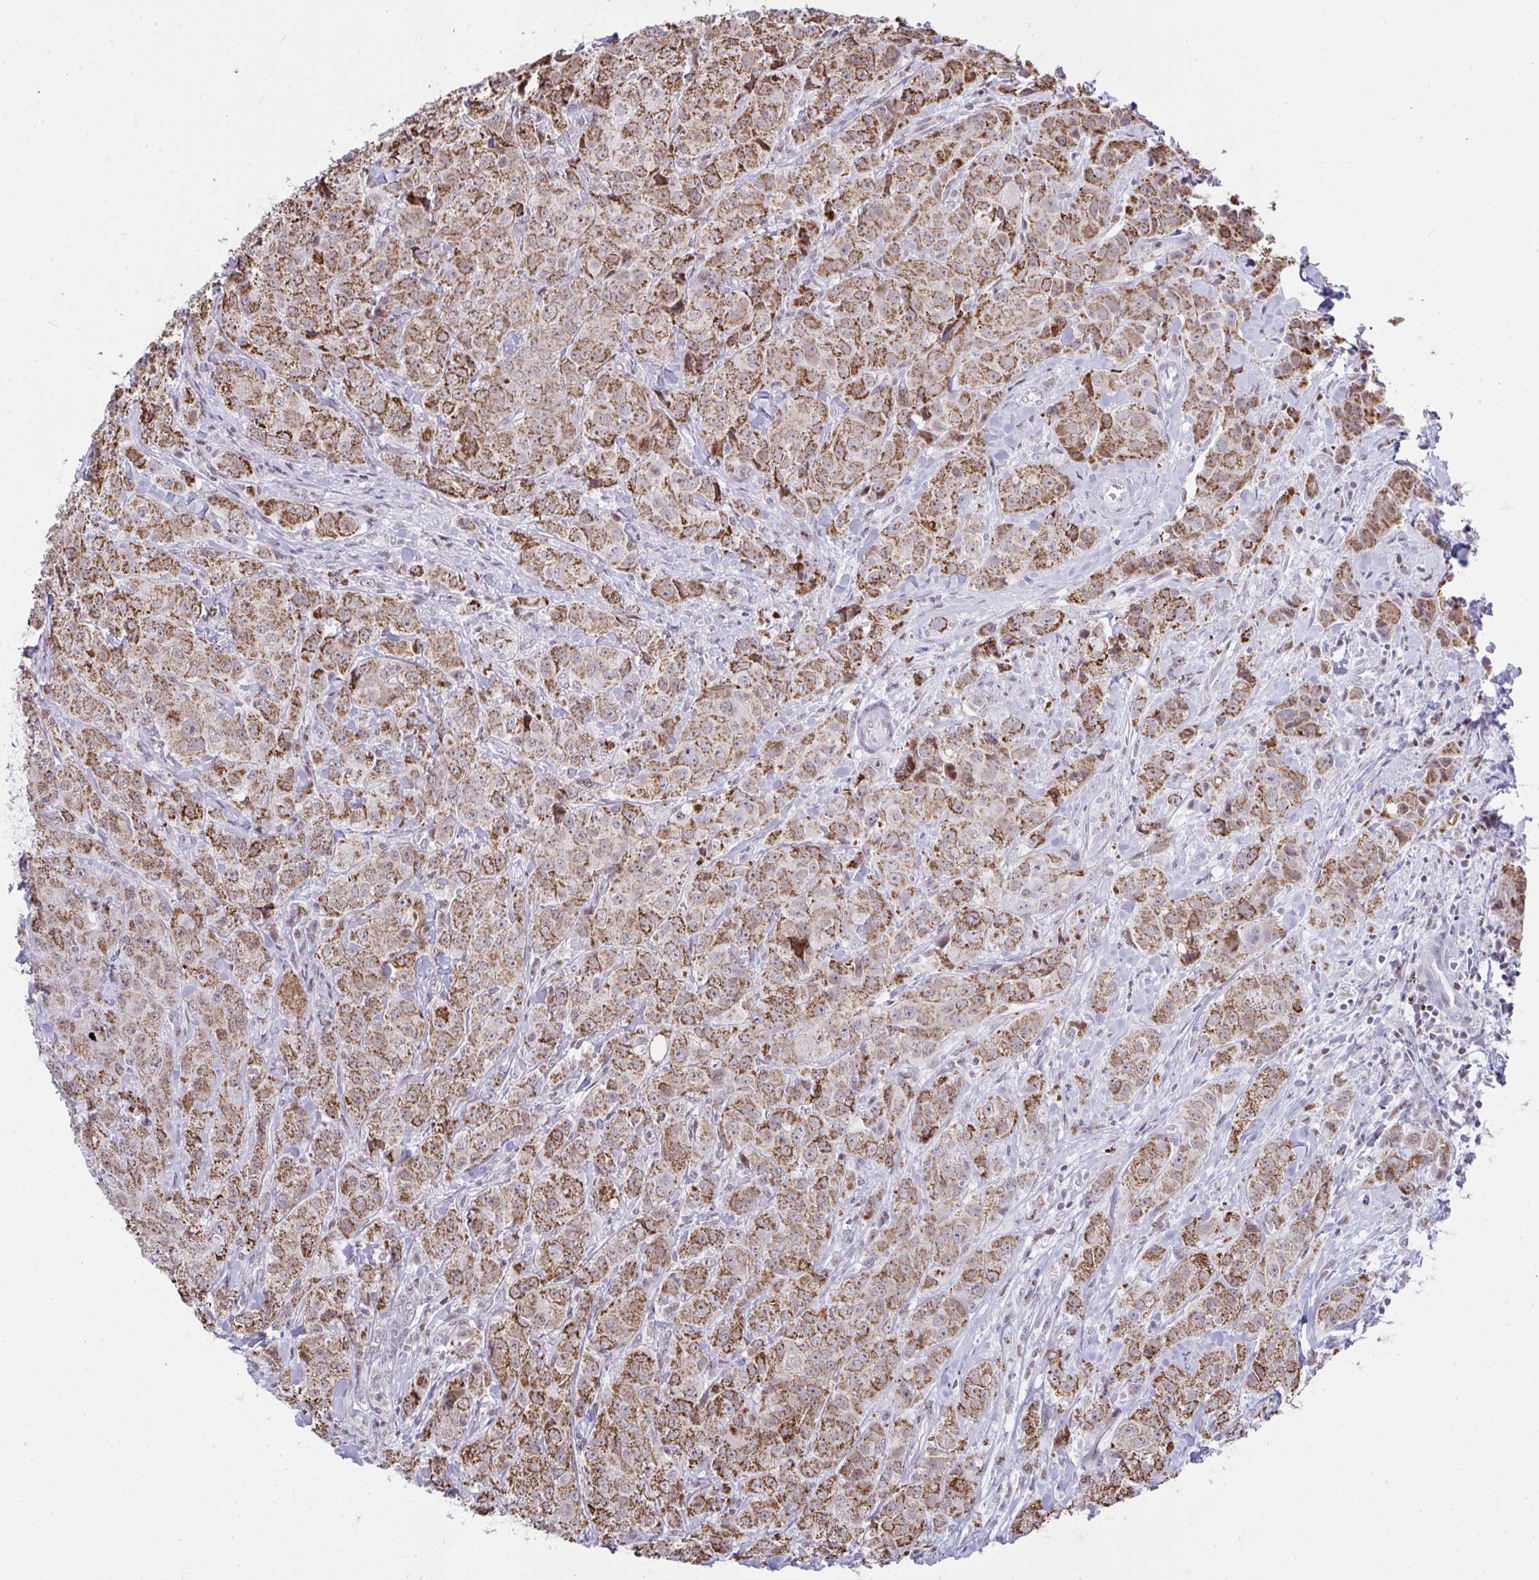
{"staining": {"intensity": "moderate", "quantity": ">75%", "location": "cytoplasmic/membranous"}, "tissue": "breast cancer", "cell_type": "Tumor cells", "image_type": "cancer", "snomed": [{"axis": "morphology", "description": "Normal tissue, NOS"}, {"axis": "morphology", "description": "Duct carcinoma"}, {"axis": "topography", "description": "Breast"}], "caption": "There is medium levels of moderate cytoplasmic/membranous expression in tumor cells of breast cancer, as demonstrated by immunohistochemical staining (brown color).", "gene": "PLA2G12B", "patient": {"sex": "female", "age": 43}}